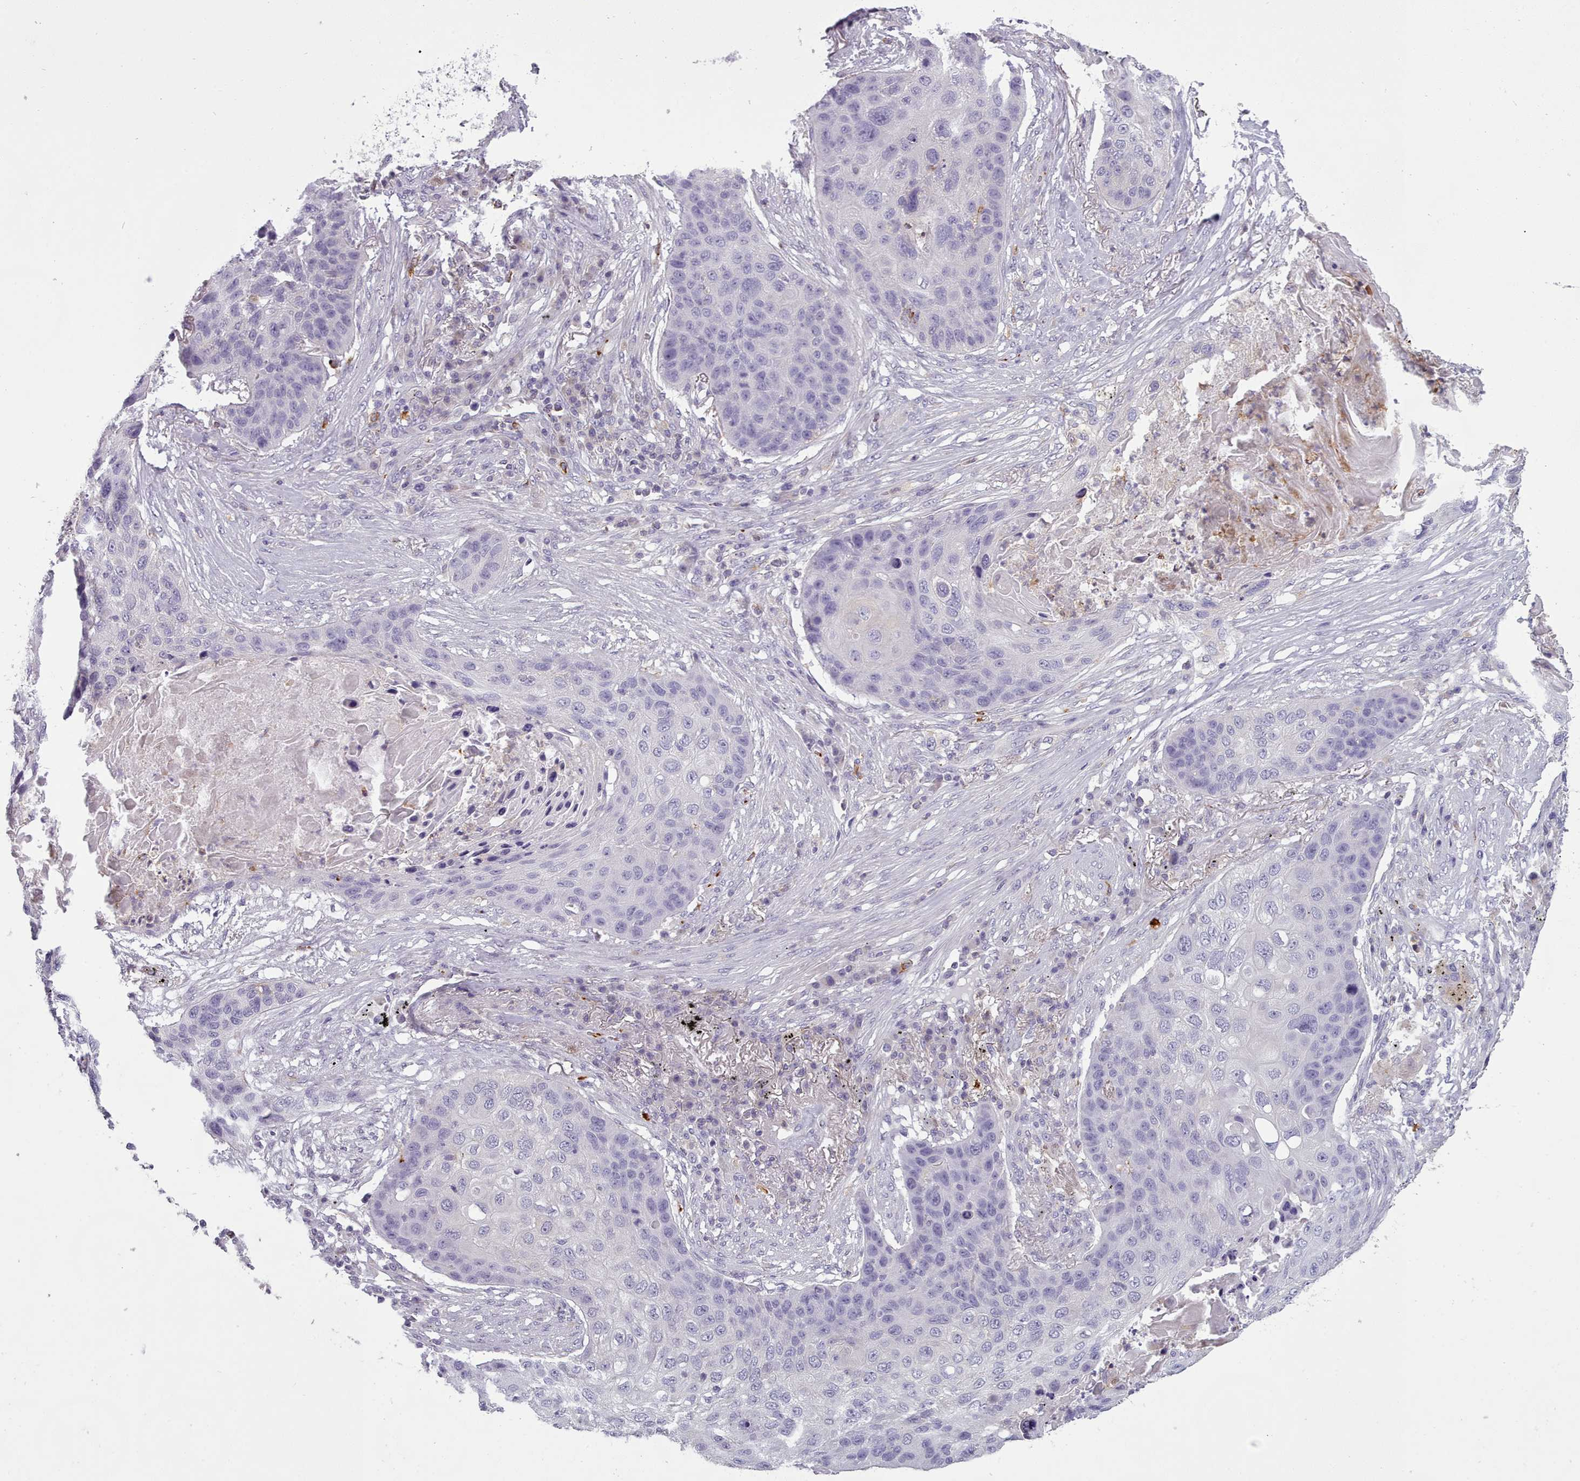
{"staining": {"intensity": "negative", "quantity": "none", "location": "none"}, "tissue": "lung cancer", "cell_type": "Tumor cells", "image_type": "cancer", "snomed": [{"axis": "morphology", "description": "Squamous cell carcinoma, NOS"}, {"axis": "topography", "description": "Lung"}], "caption": "Image shows no protein staining in tumor cells of lung cancer tissue. (DAB (3,3'-diaminobenzidine) immunohistochemistry (IHC) with hematoxylin counter stain).", "gene": "NDST2", "patient": {"sex": "female", "age": 63}}